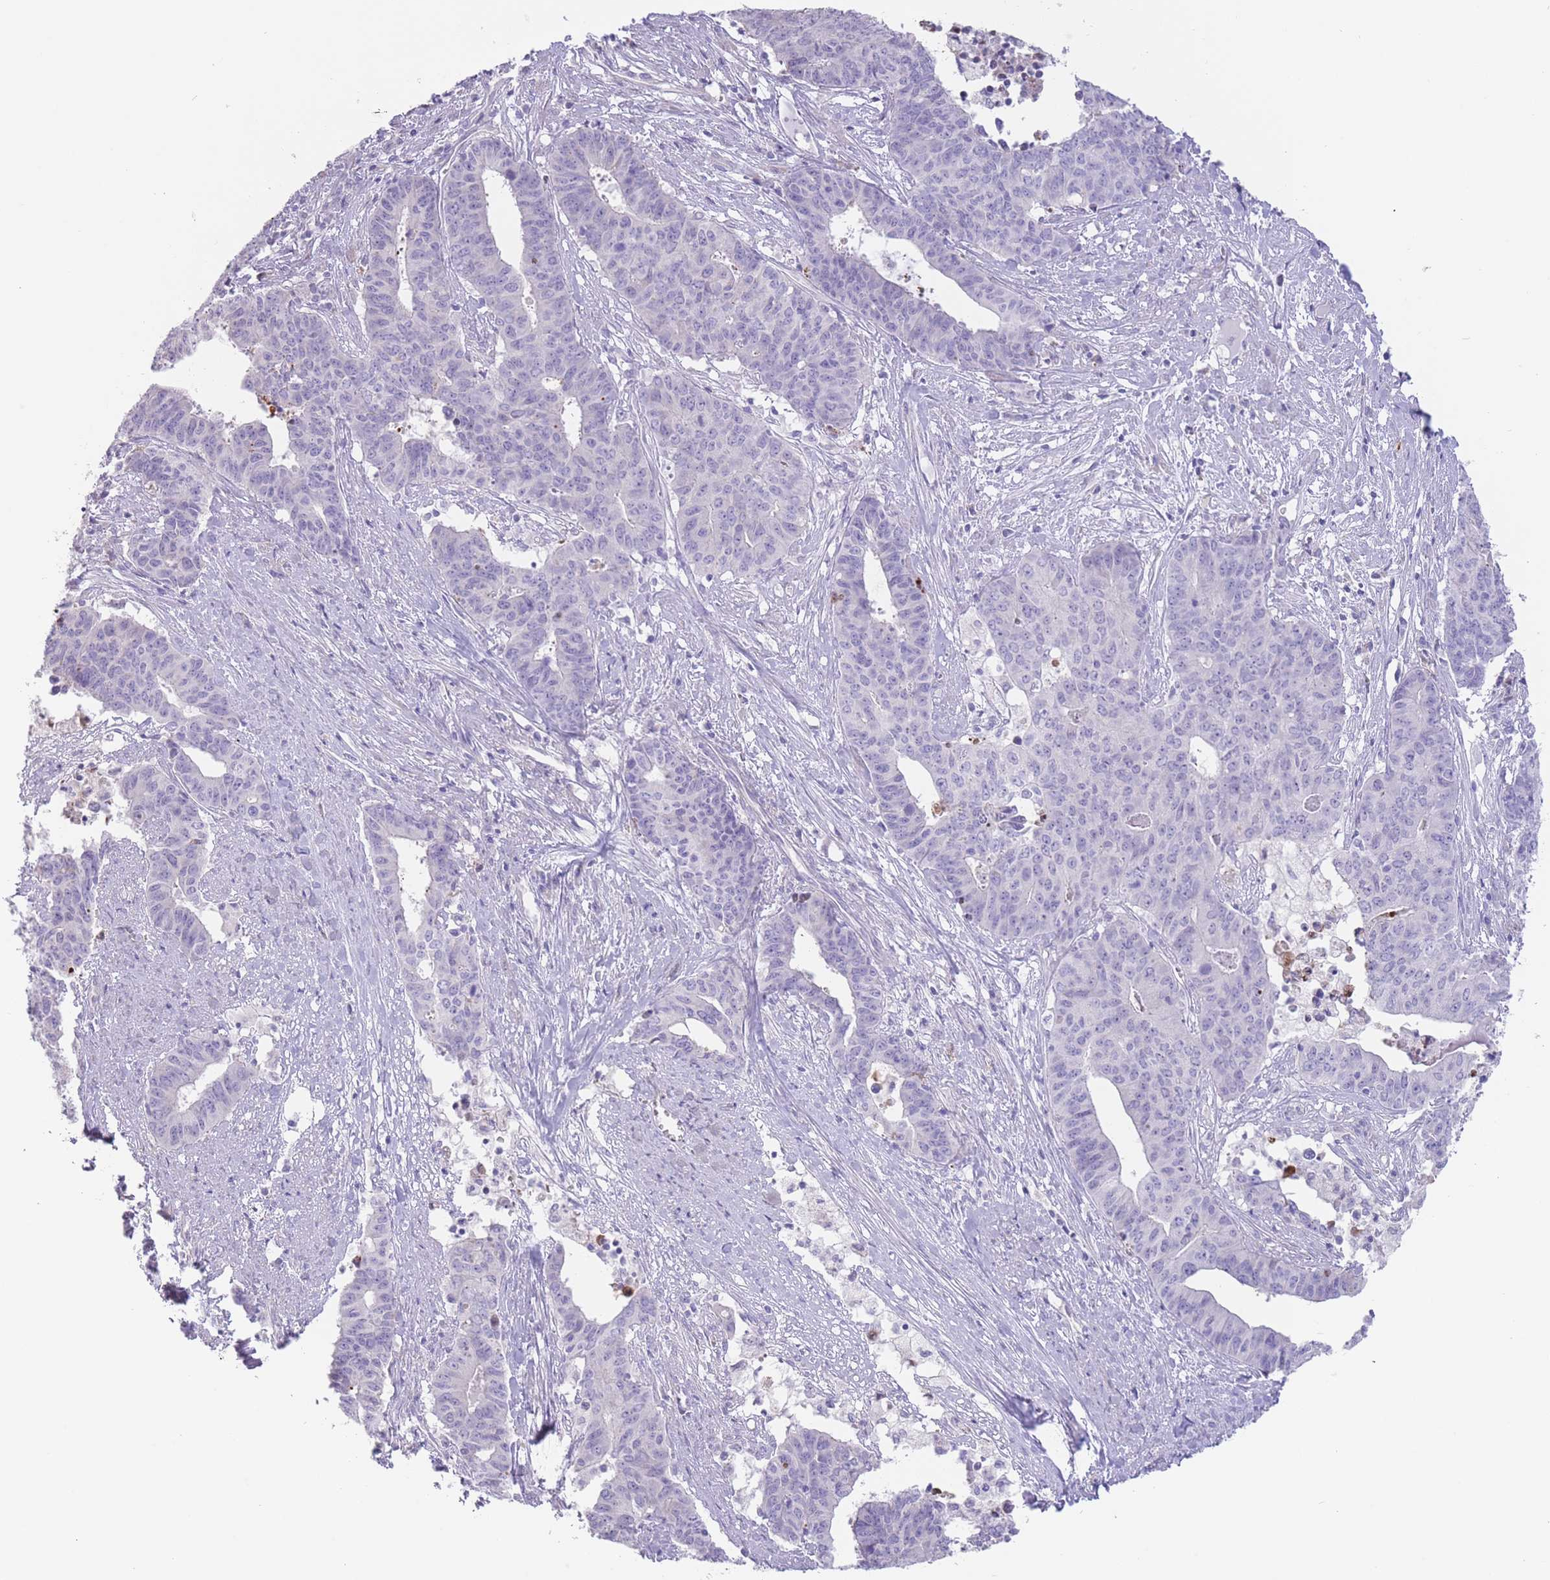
{"staining": {"intensity": "negative", "quantity": "none", "location": "none"}, "tissue": "endometrial cancer", "cell_type": "Tumor cells", "image_type": "cancer", "snomed": [{"axis": "morphology", "description": "Adenocarcinoma, NOS"}, {"axis": "topography", "description": "Endometrium"}], "caption": "Human adenocarcinoma (endometrial) stained for a protein using immunohistochemistry (IHC) shows no positivity in tumor cells.", "gene": "IMPG1", "patient": {"sex": "female", "age": 59}}